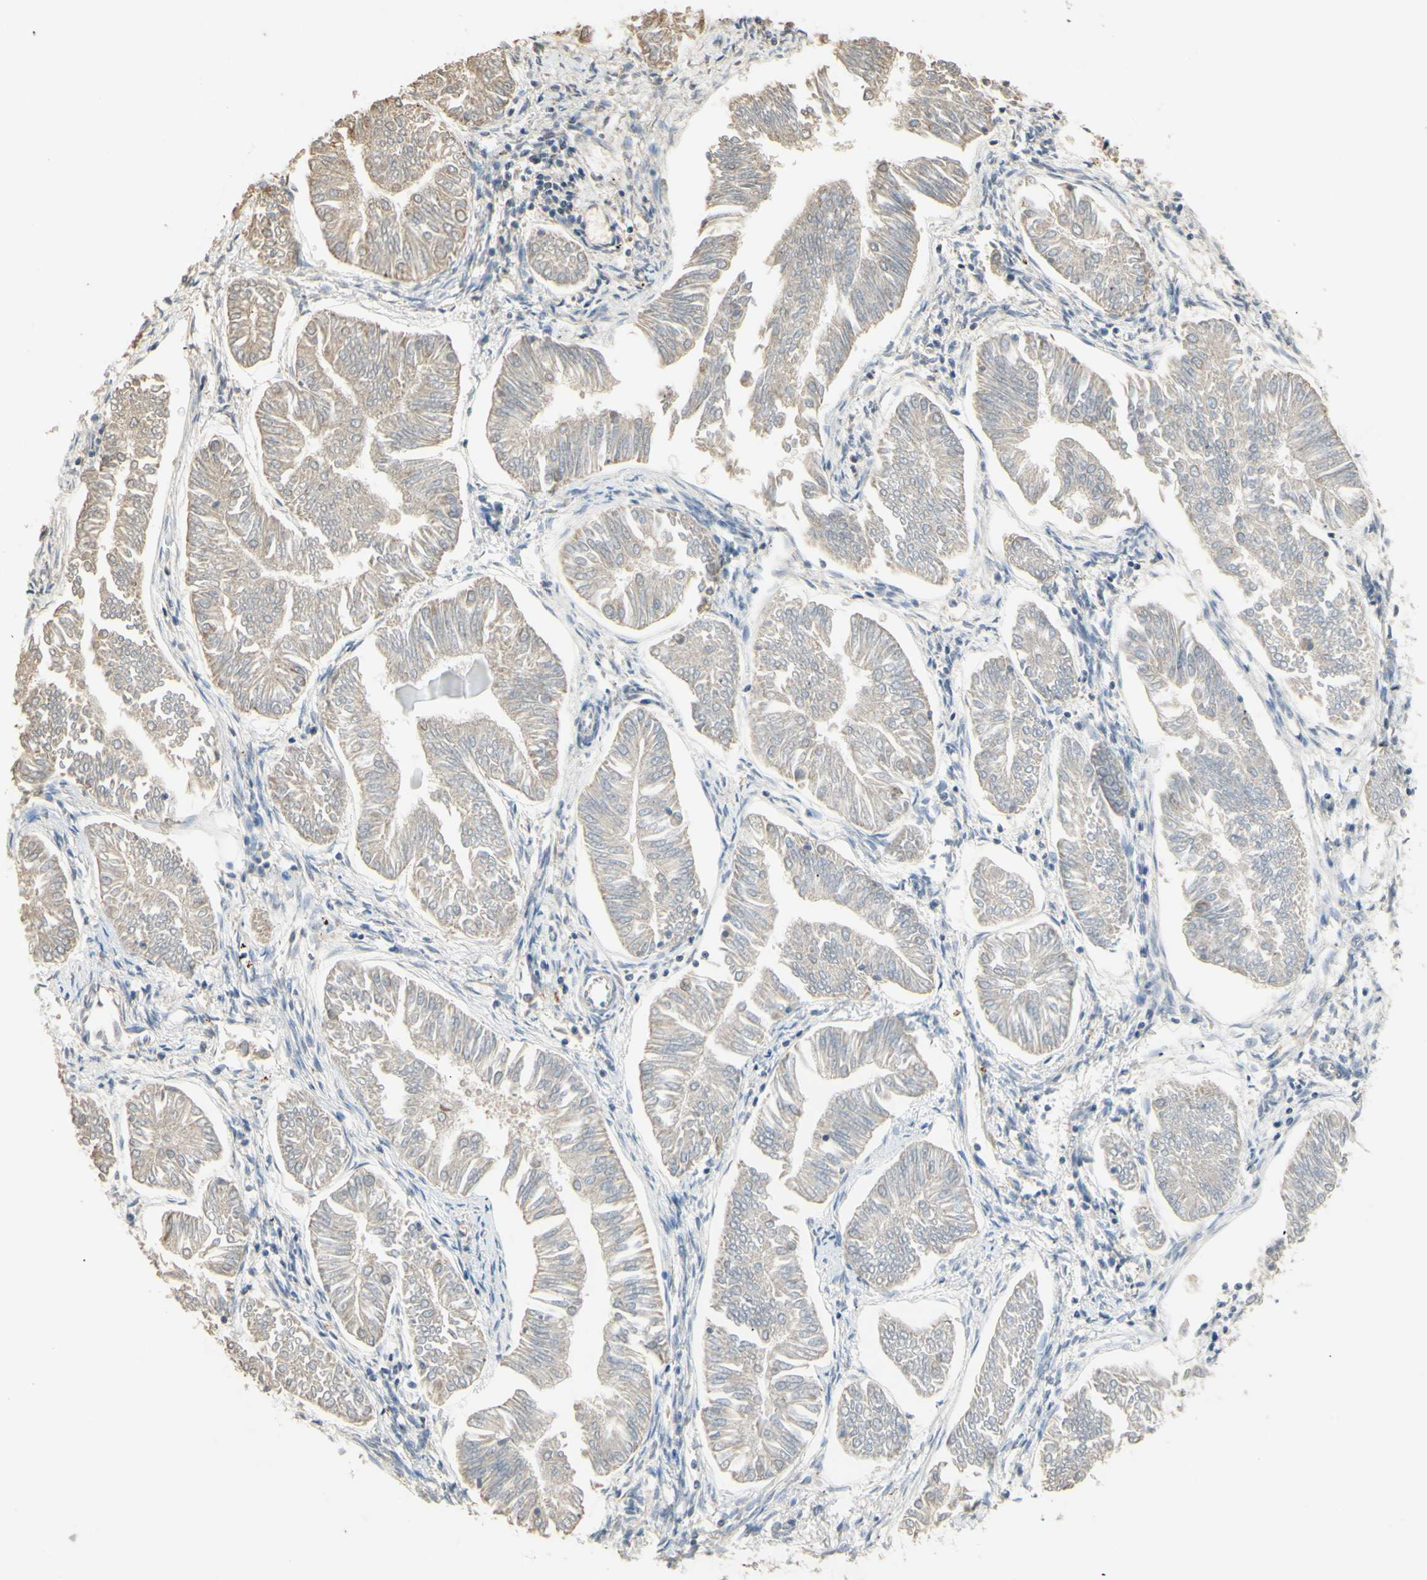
{"staining": {"intensity": "weak", "quantity": "25%-75%", "location": "cytoplasmic/membranous"}, "tissue": "endometrial cancer", "cell_type": "Tumor cells", "image_type": "cancer", "snomed": [{"axis": "morphology", "description": "Adenocarcinoma, NOS"}, {"axis": "topography", "description": "Endometrium"}], "caption": "IHC (DAB (3,3'-diaminobenzidine)) staining of human endometrial cancer reveals weak cytoplasmic/membranous protein positivity in approximately 25%-75% of tumor cells.", "gene": "PTGIS", "patient": {"sex": "female", "age": 53}}